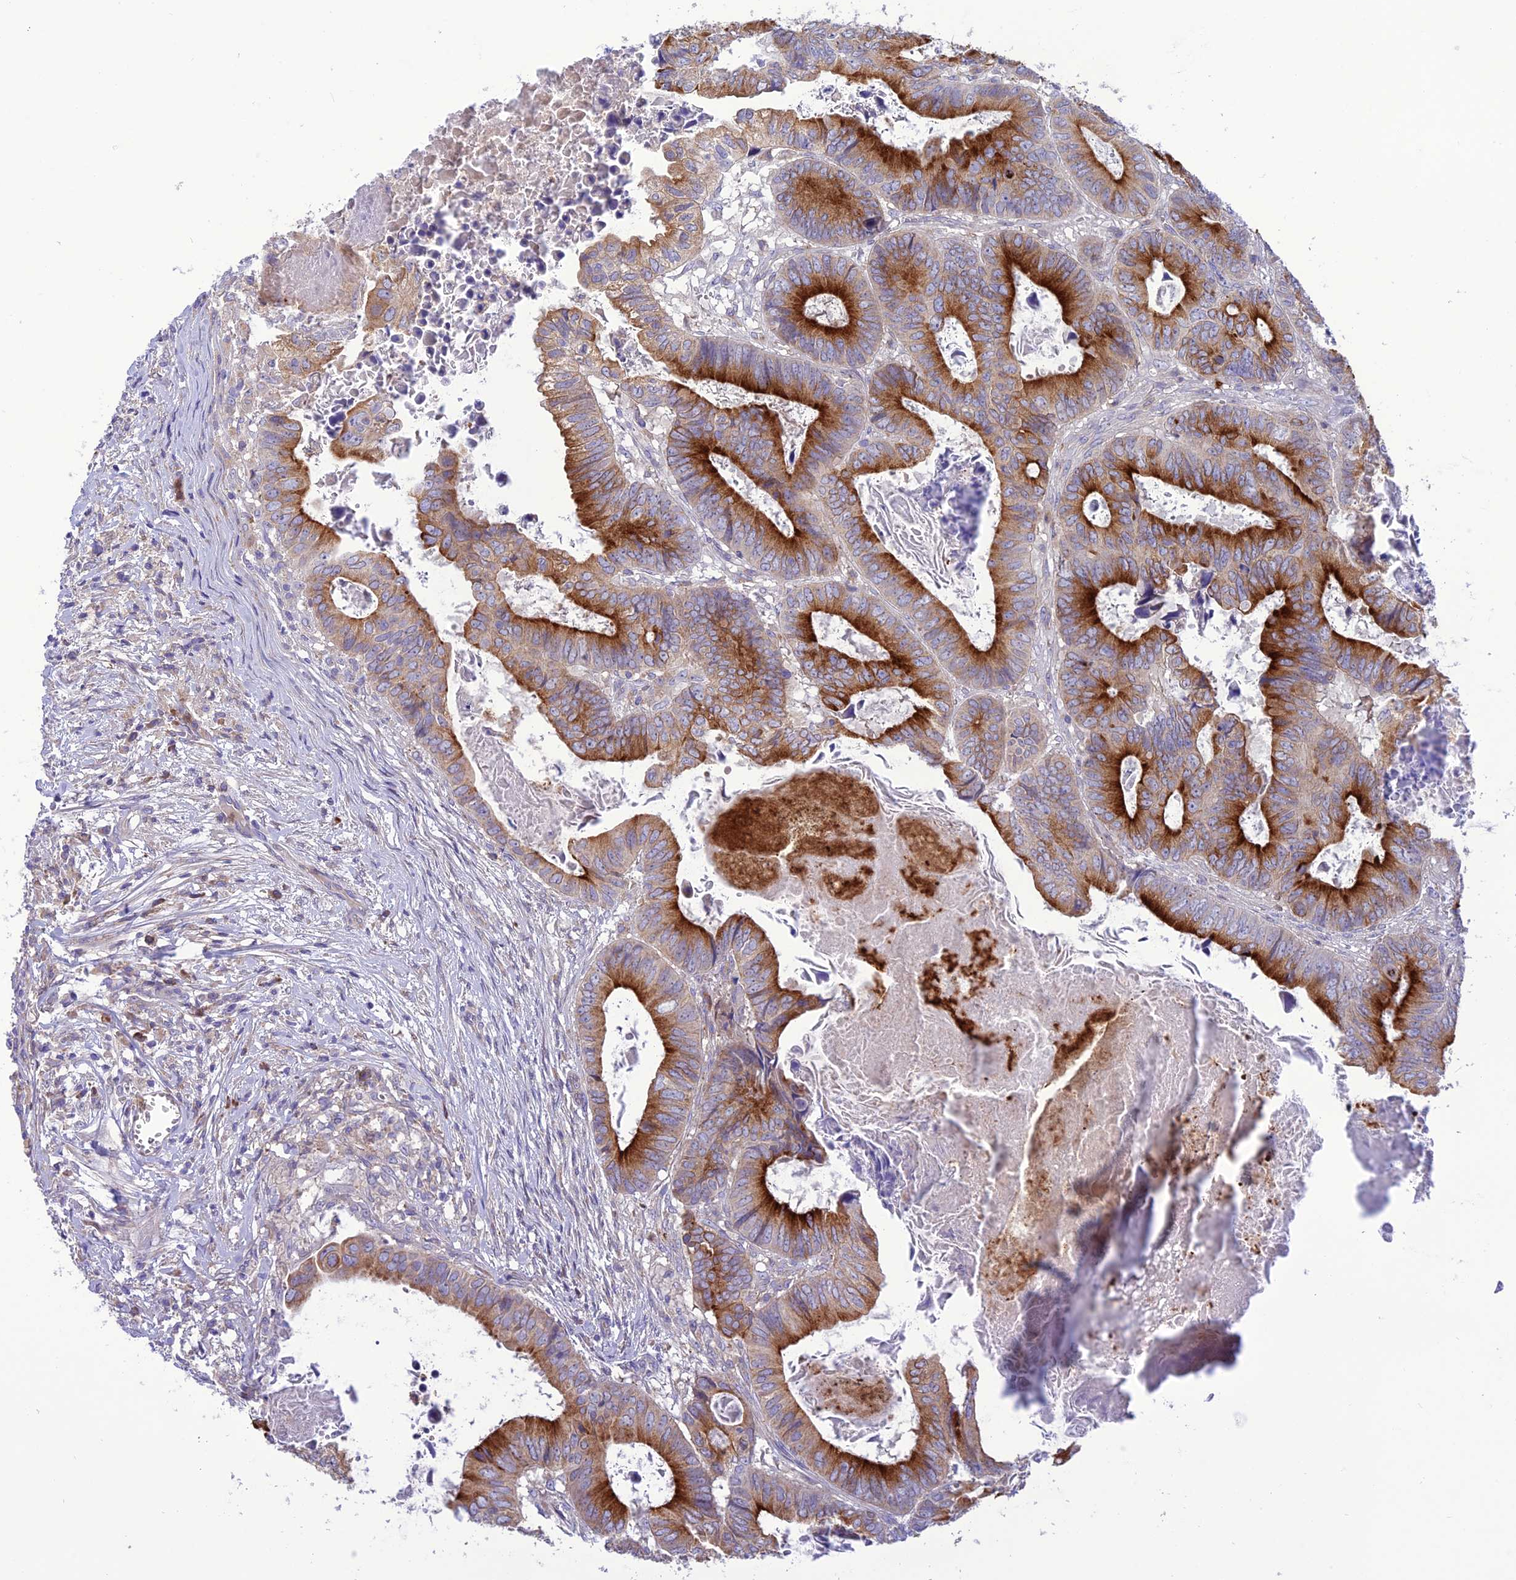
{"staining": {"intensity": "strong", "quantity": ">75%", "location": "cytoplasmic/membranous"}, "tissue": "colorectal cancer", "cell_type": "Tumor cells", "image_type": "cancer", "snomed": [{"axis": "morphology", "description": "Adenocarcinoma, NOS"}, {"axis": "topography", "description": "Colon"}], "caption": "High-magnification brightfield microscopy of colorectal cancer stained with DAB (3,3'-diaminobenzidine) (brown) and counterstained with hematoxylin (blue). tumor cells exhibit strong cytoplasmic/membranous staining is appreciated in about>75% of cells.", "gene": "JMY", "patient": {"sex": "male", "age": 85}}